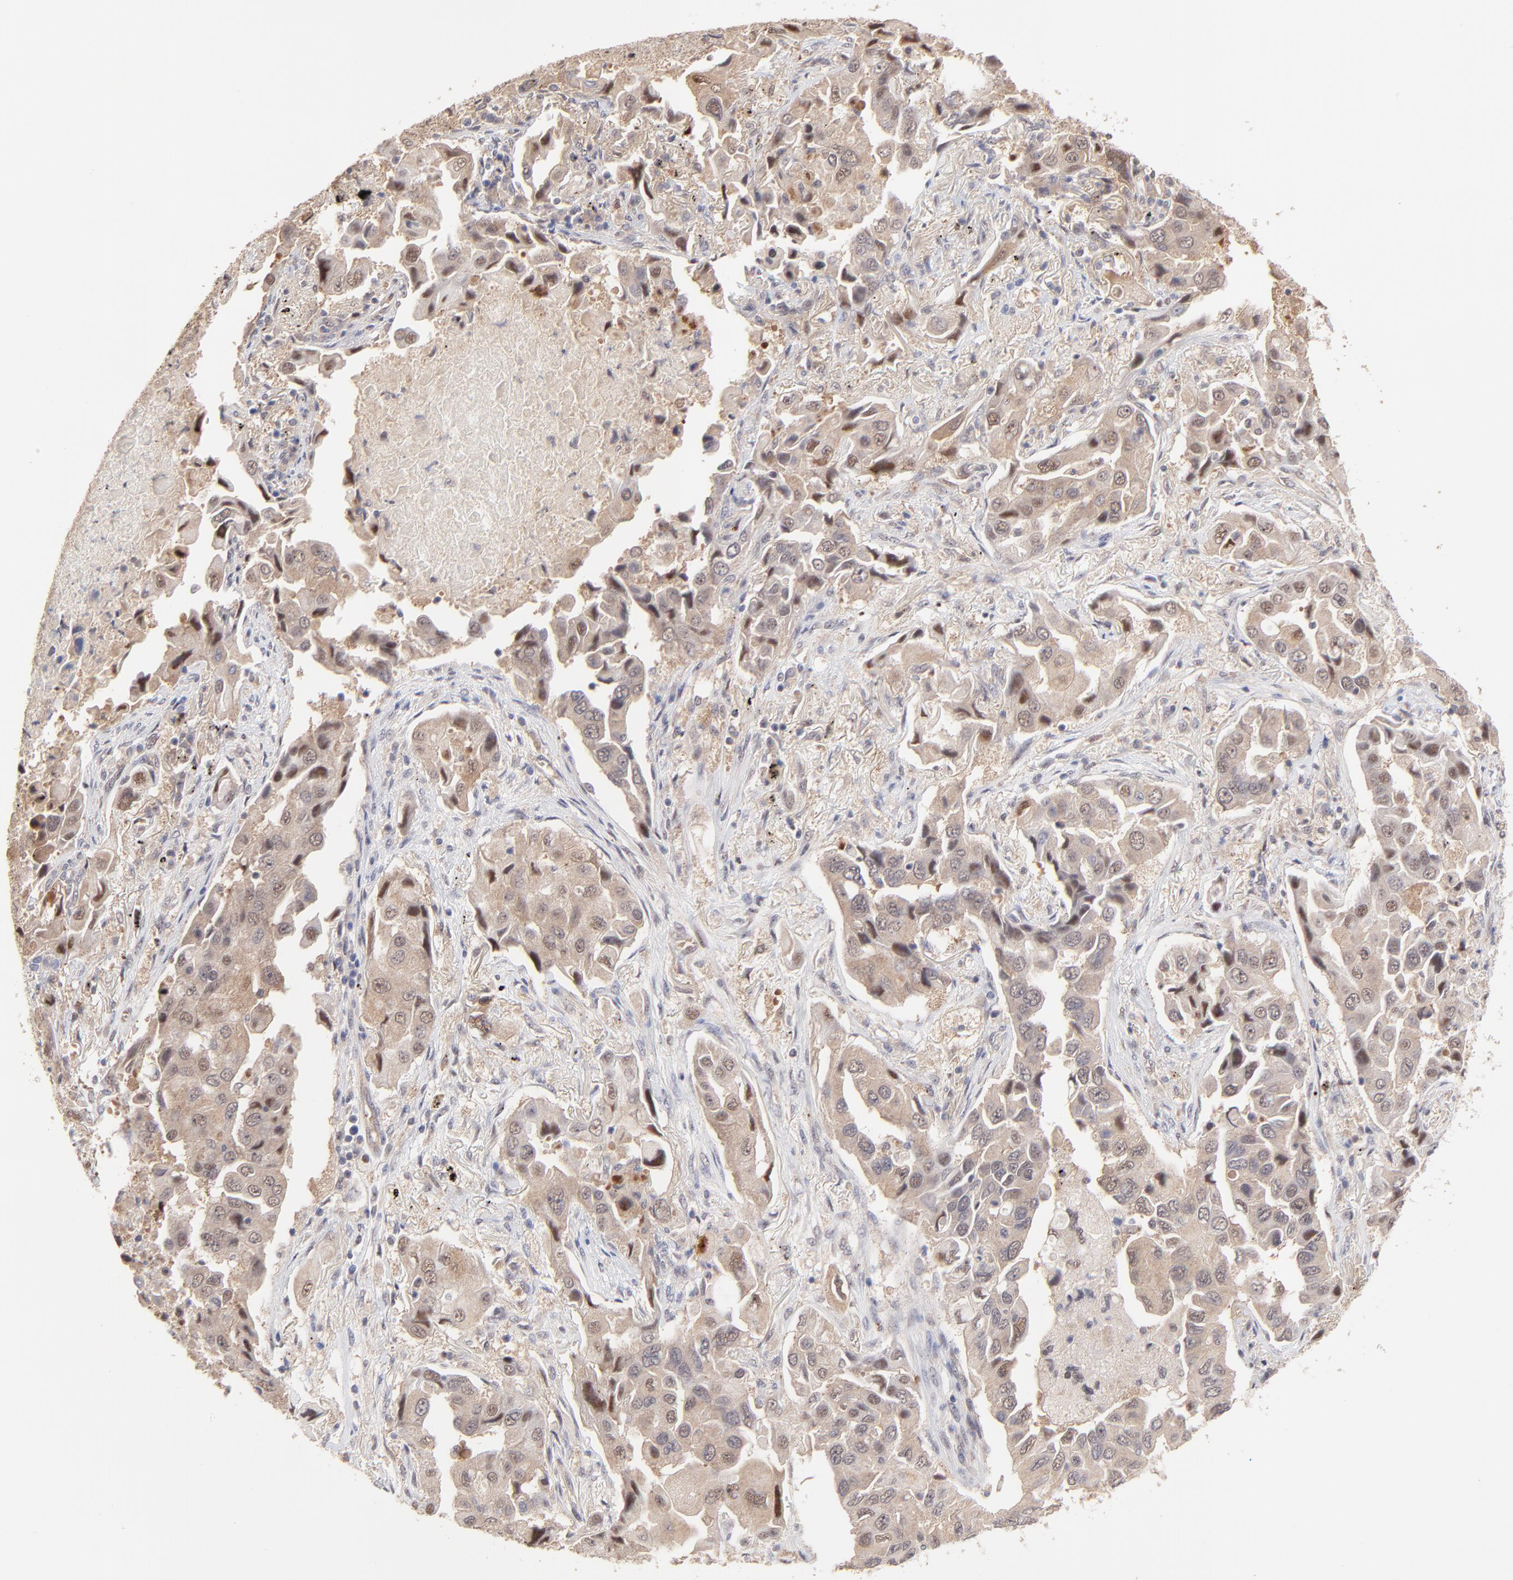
{"staining": {"intensity": "moderate", "quantity": "25%-75%", "location": "cytoplasmic/membranous,nuclear"}, "tissue": "lung cancer", "cell_type": "Tumor cells", "image_type": "cancer", "snomed": [{"axis": "morphology", "description": "Adenocarcinoma, NOS"}, {"axis": "topography", "description": "Lung"}], "caption": "DAB (3,3'-diaminobenzidine) immunohistochemical staining of lung cancer (adenocarcinoma) reveals moderate cytoplasmic/membranous and nuclear protein positivity in about 25%-75% of tumor cells. Using DAB (3,3'-diaminobenzidine) (brown) and hematoxylin (blue) stains, captured at high magnification using brightfield microscopy.", "gene": "PSMD14", "patient": {"sex": "female", "age": 65}}